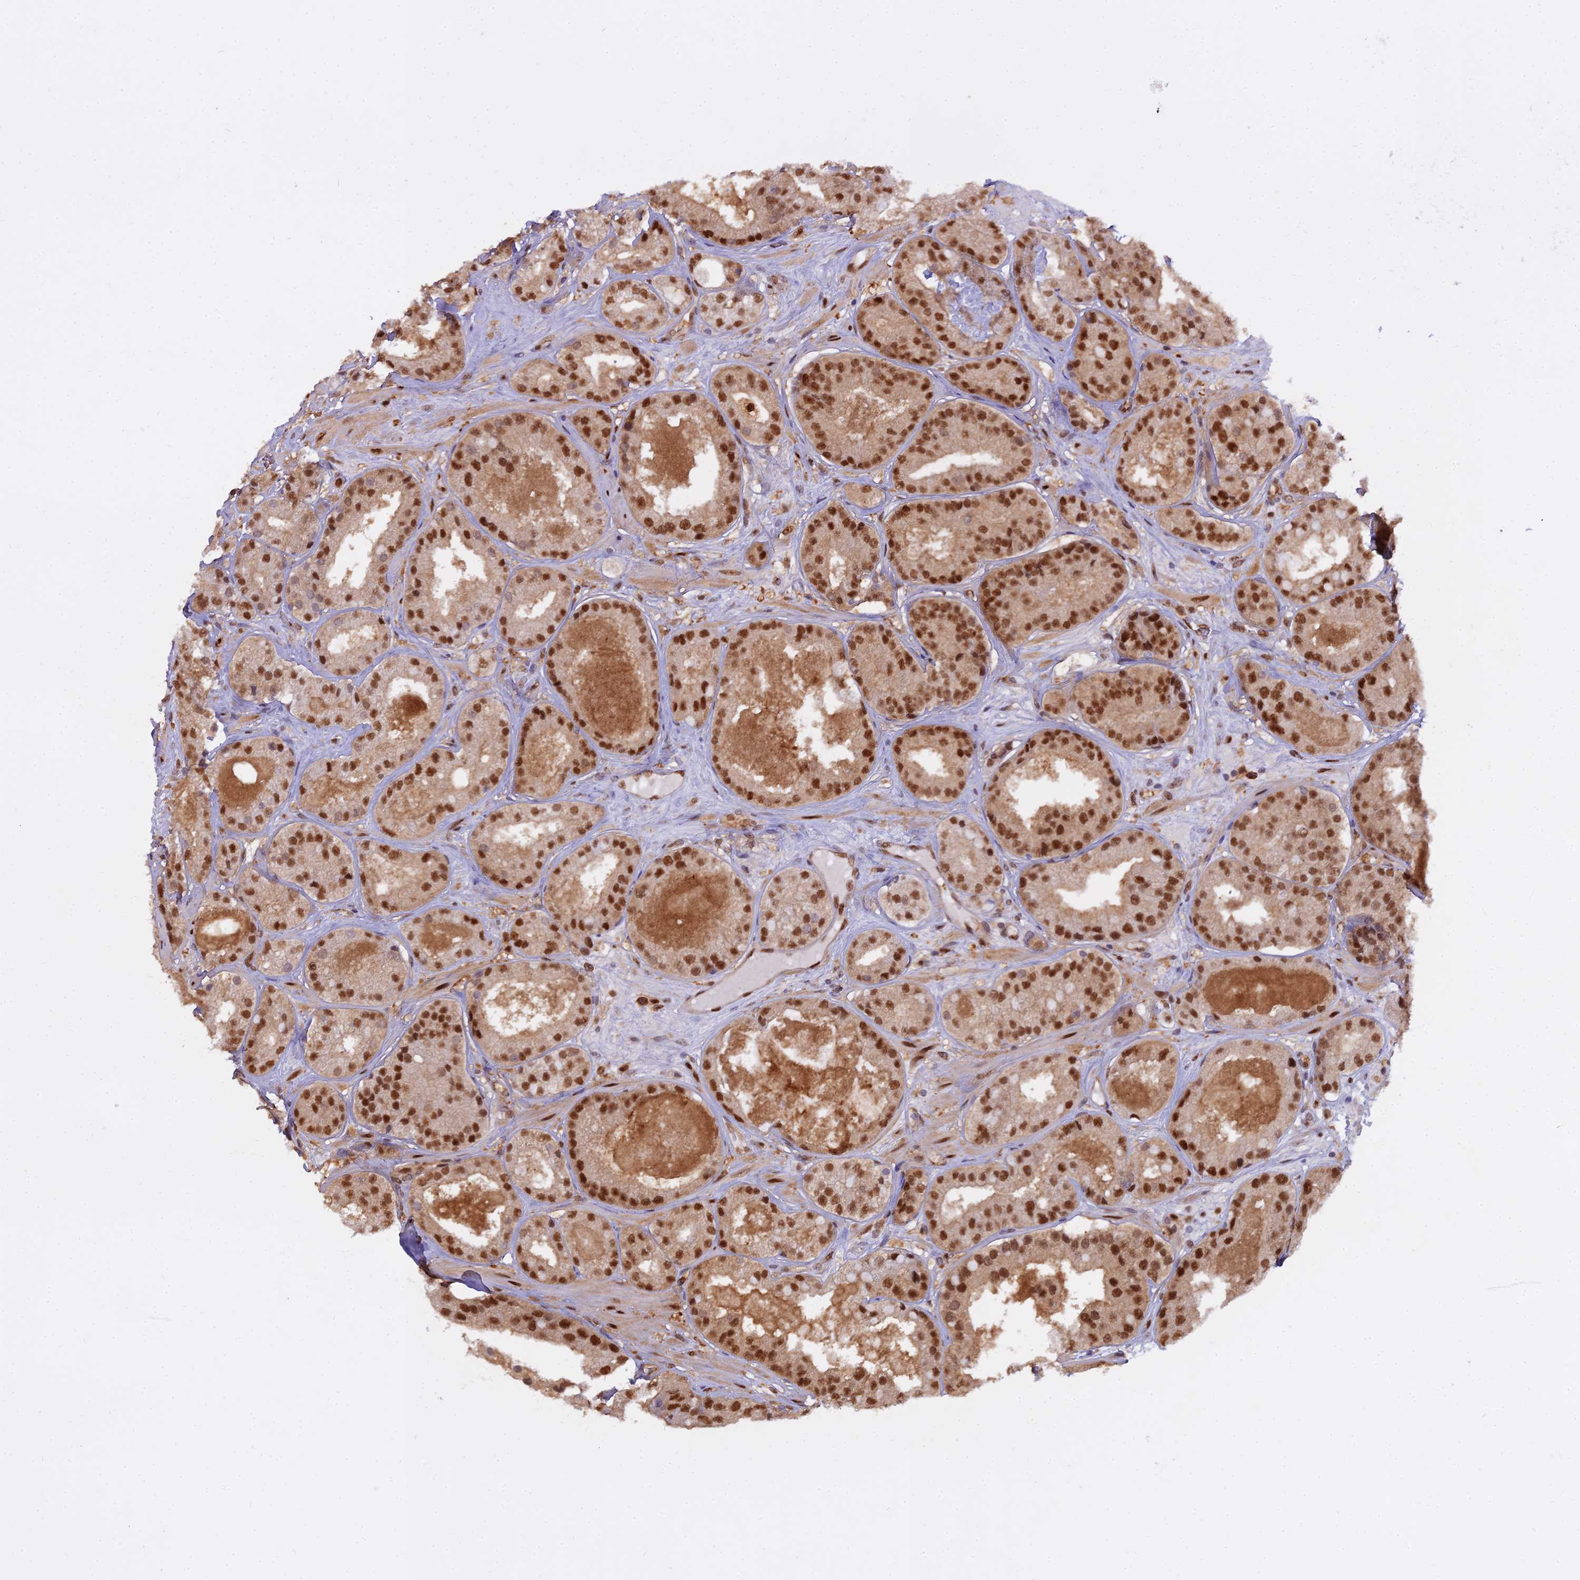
{"staining": {"intensity": "strong", "quantity": ">75%", "location": "nuclear"}, "tissue": "prostate cancer", "cell_type": "Tumor cells", "image_type": "cancer", "snomed": [{"axis": "morphology", "description": "Adenocarcinoma, High grade"}, {"axis": "topography", "description": "Prostate"}], "caption": "A micrograph of prostate cancer stained for a protein reveals strong nuclear brown staining in tumor cells.", "gene": "NPEPL1", "patient": {"sex": "male", "age": 63}}